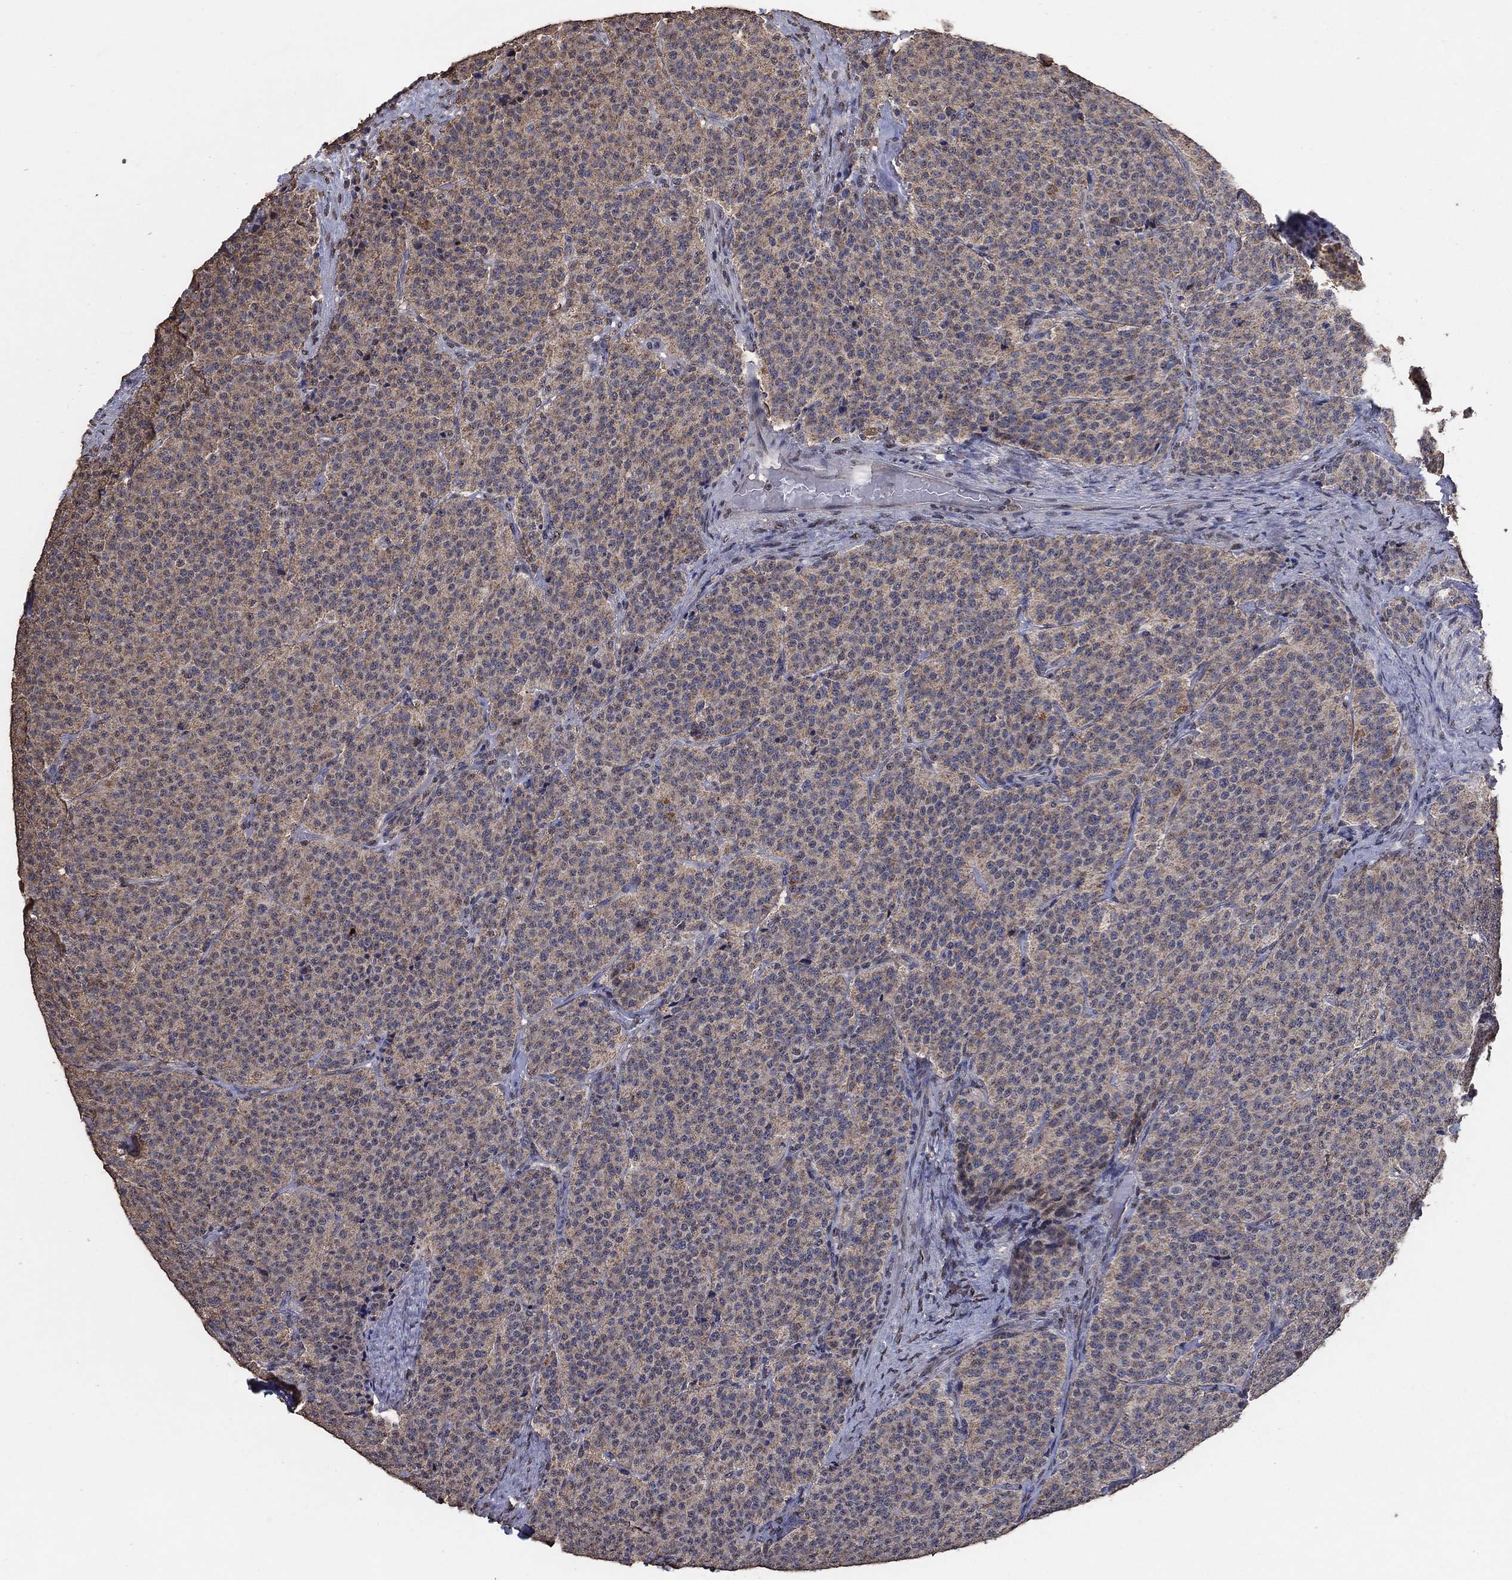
{"staining": {"intensity": "weak", "quantity": ">75%", "location": "cytoplasmic/membranous"}, "tissue": "carcinoid", "cell_type": "Tumor cells", "image_type": "cancer", "snomed": [{"axis": "morphology", "description": "Carcinoid, malignant, NOS"}, {"axis": "topography", "description": "Small intestine"}], "caption": "This micrograph demonstrates immunohistochemistry staining of human carcinoid (malignant), with low weak cytoplasmic/membranous positivity in about >75% of tumor cells.", "gene": "MRPS24", "patient": {"sex": "female", "age": 58}}